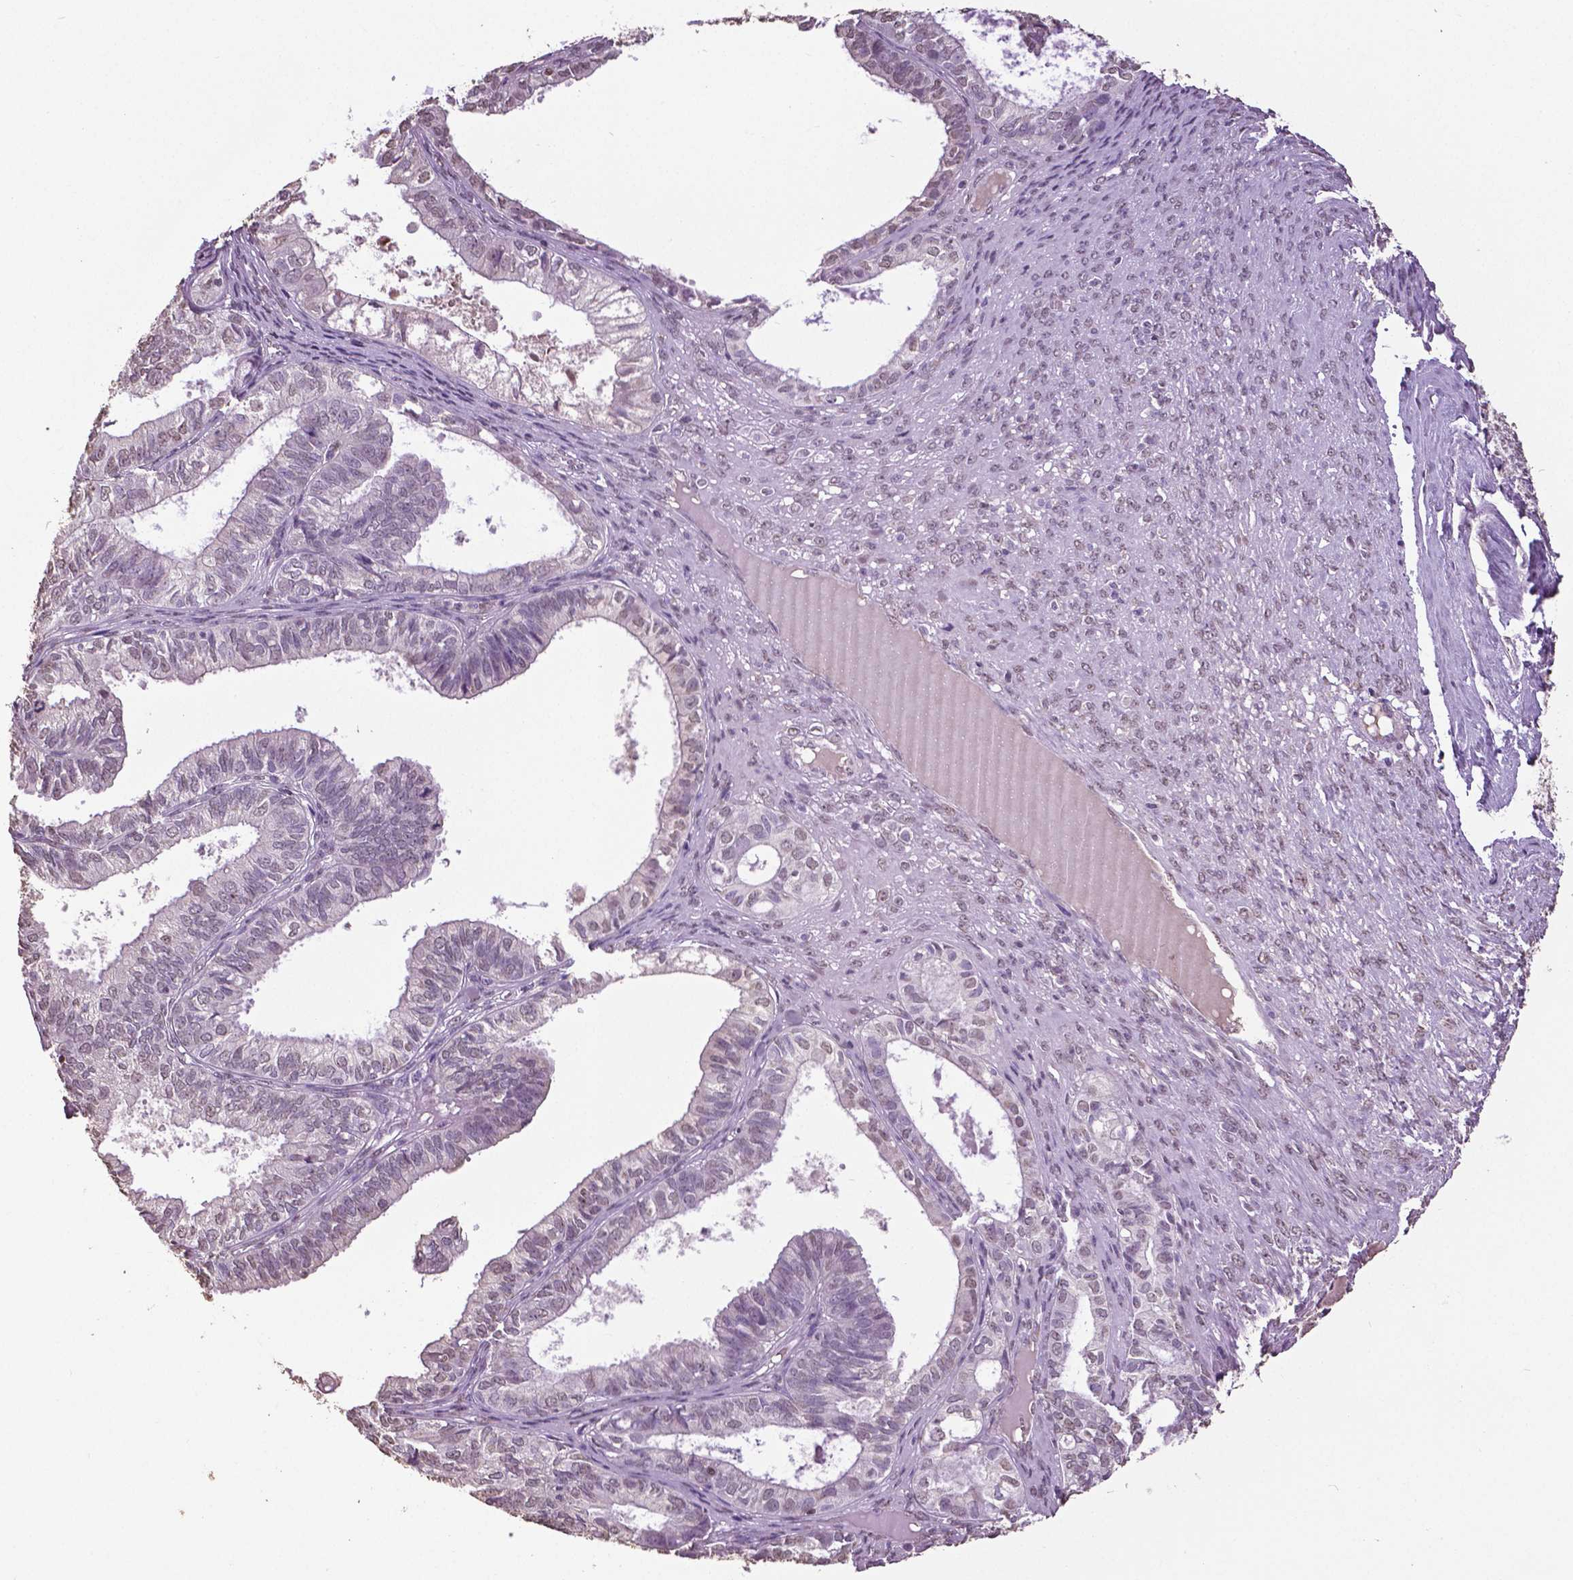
{"staining": {"intensity": "negative", "quantity": "none", "location": "none"}, "tissue": "ovarian cancer", "cell_type": "Tumor cells", "image_type": "cancer", "snomed": [{"axis": "morphology", "description": "Carcinoma, endometroid"}, {"axis": "topography", "description": "Ovary"}], "caption": "Immunohistochemistry (IHC) histopathology image of ovarian endometroid carcinoma stained for a protein (brown), which displays no expression in tumor cells.", "gene": "RUNX3", "patient": {"sex": "female", "age": 64}}